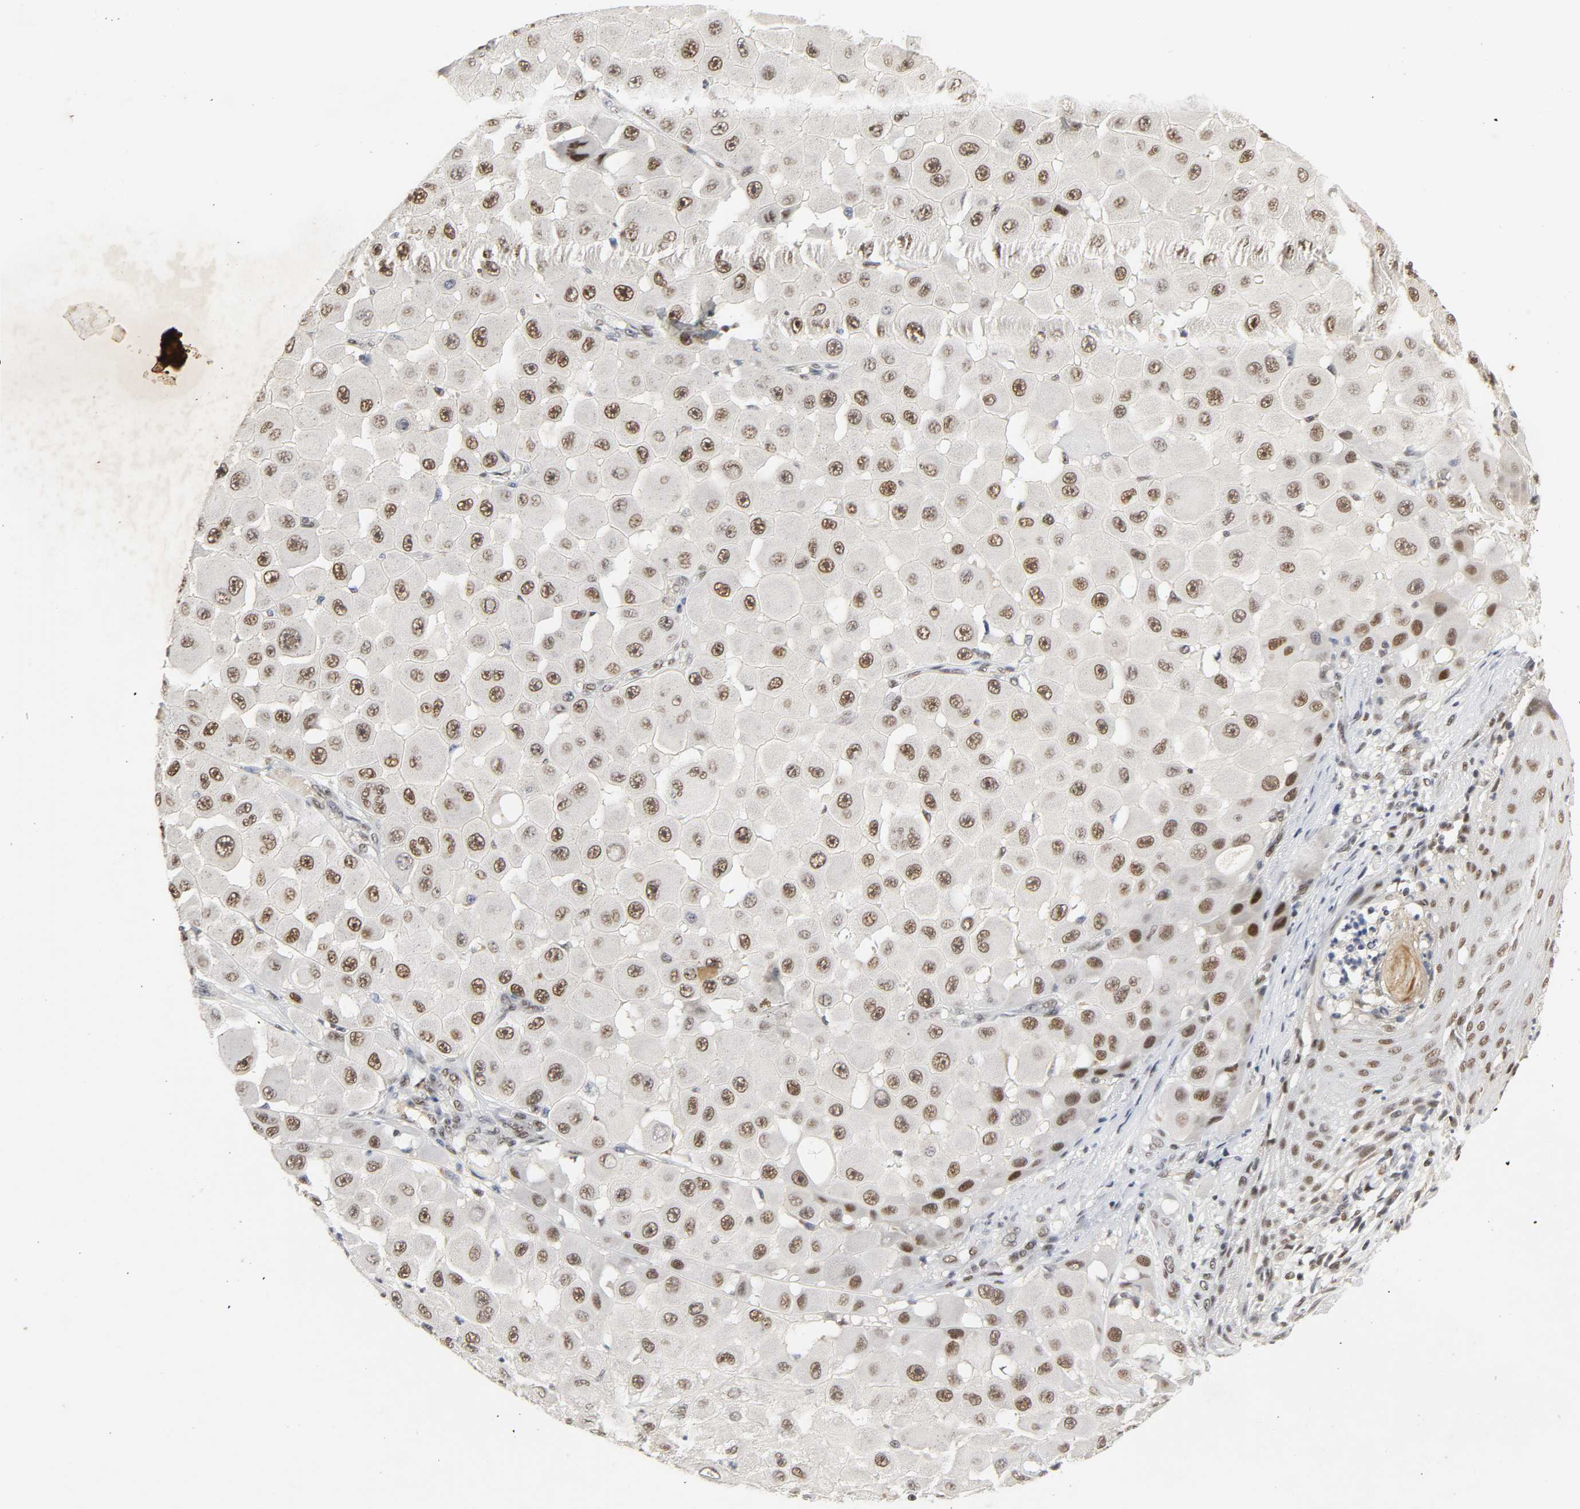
{"staining": {"intensity": "moderate", "quantity": ">75%", "location": "nuclear"}, "tissue": "melanoma", "cell_type": "Tumor cells", "image_type": "cancer", "snomed": [{"axis": "morphology", "description": "Malignant melanoma, NOS"}, {"axis": "topography", "description": "Skin"}], "caption": "A brown stain labels moderate nuclear positivity of a protein in human melanoma tumor cells.", "gene": "NCOA6", "patient": {"sex": "female", "age": 81}}